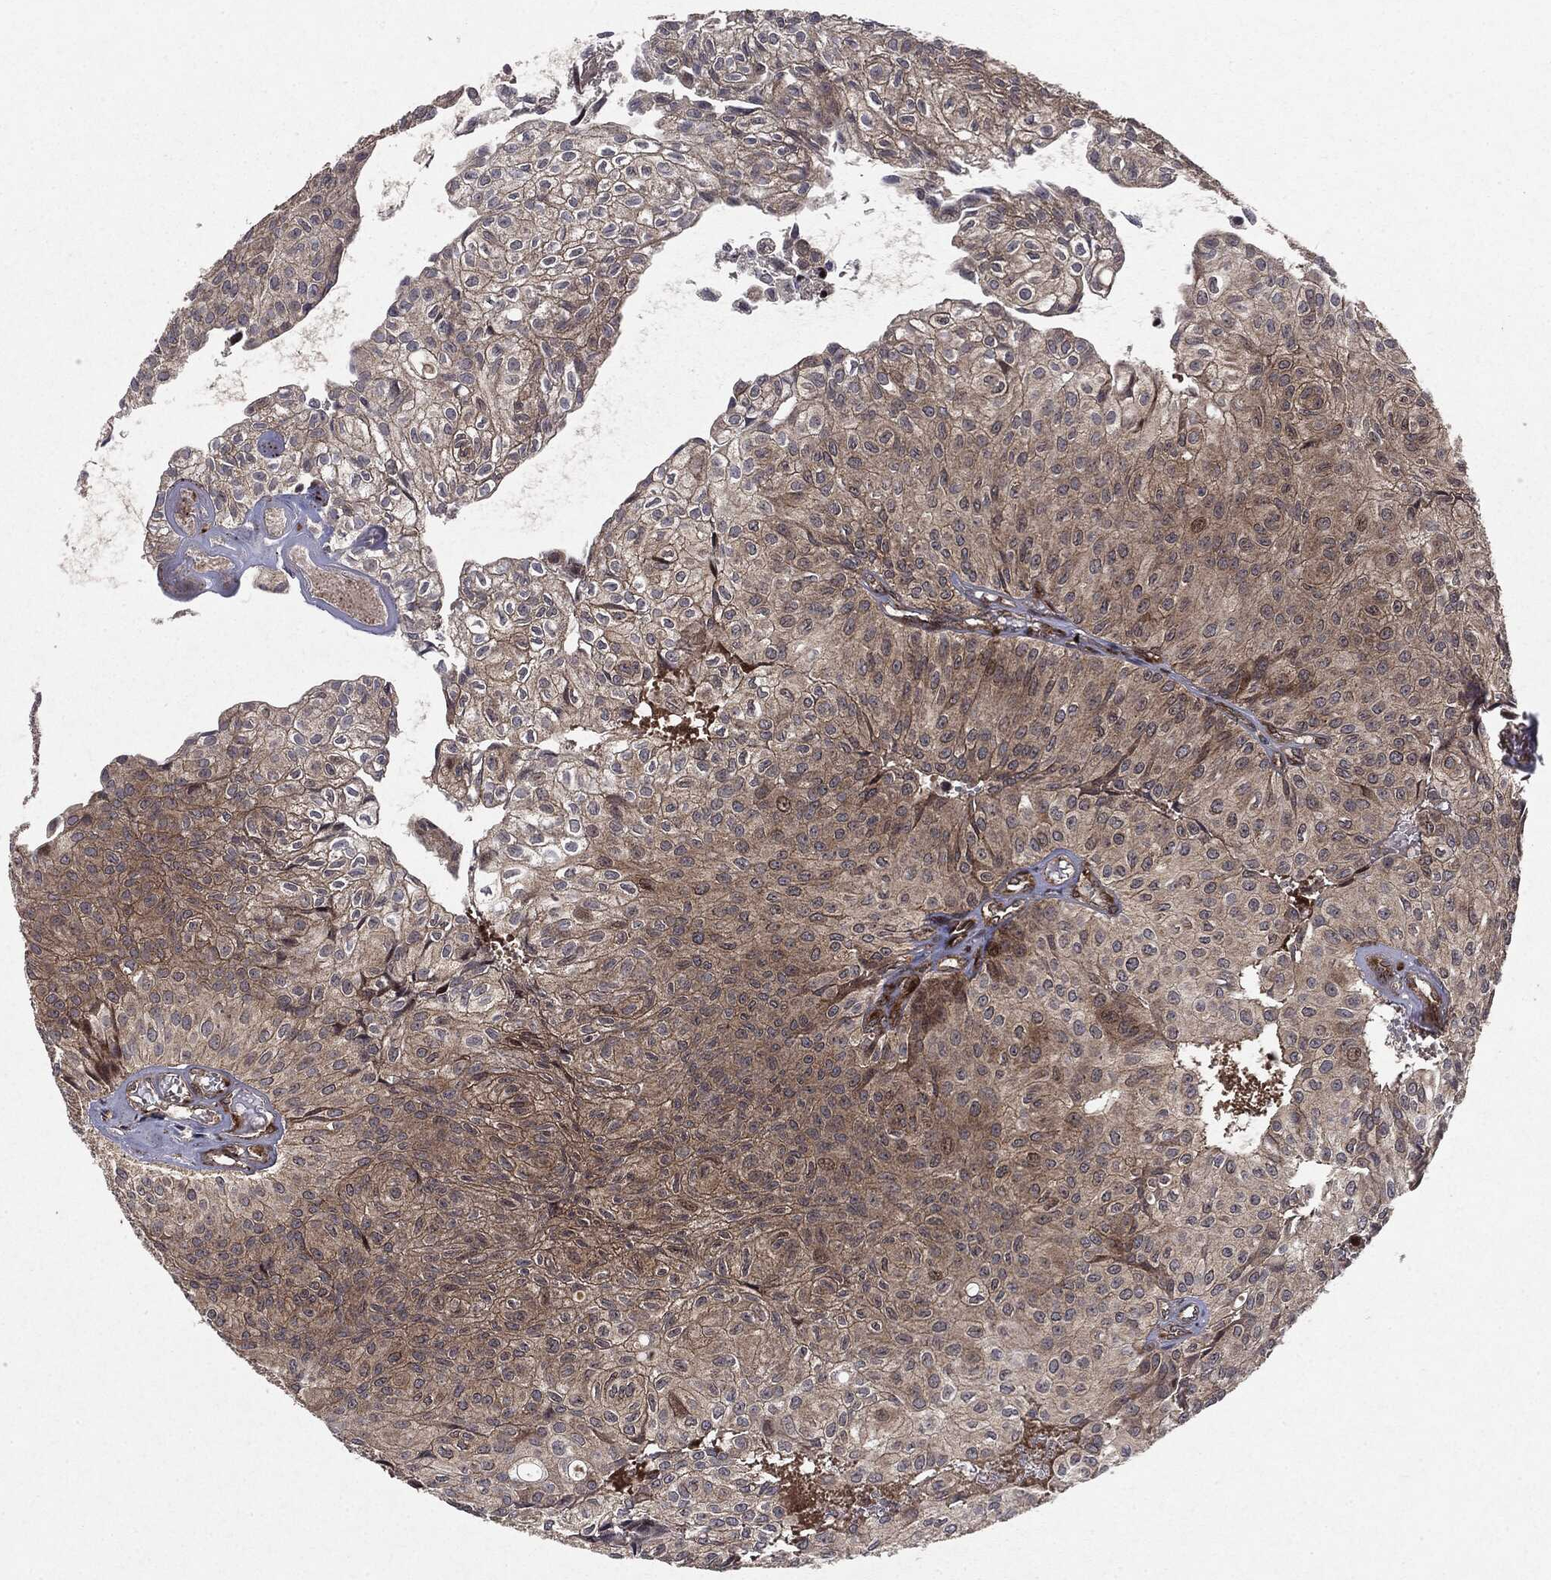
{"staining": {"intensity": "weak", "quantity": "<25%", "location": "cytoplasmic/membranous"}, "tissue": "urothelial cancer", "cell_type": "Tumor cells", "image_type": "cancer", "snomed": [{"axis": "morphology", "description": "Urothelial carcinoma, Low grade"}, {"axis": "topography", "description": "Urinary bladder"}], "caption": "The histopathology image displays no staining of tumor cells in urothelial carcinoma (low-grade). (DAB immunohistochemistry visualized using brightfield microscopy, high magnification).", "gene": "OTUB1", "patient": {"sex": "male", "age": 89}}